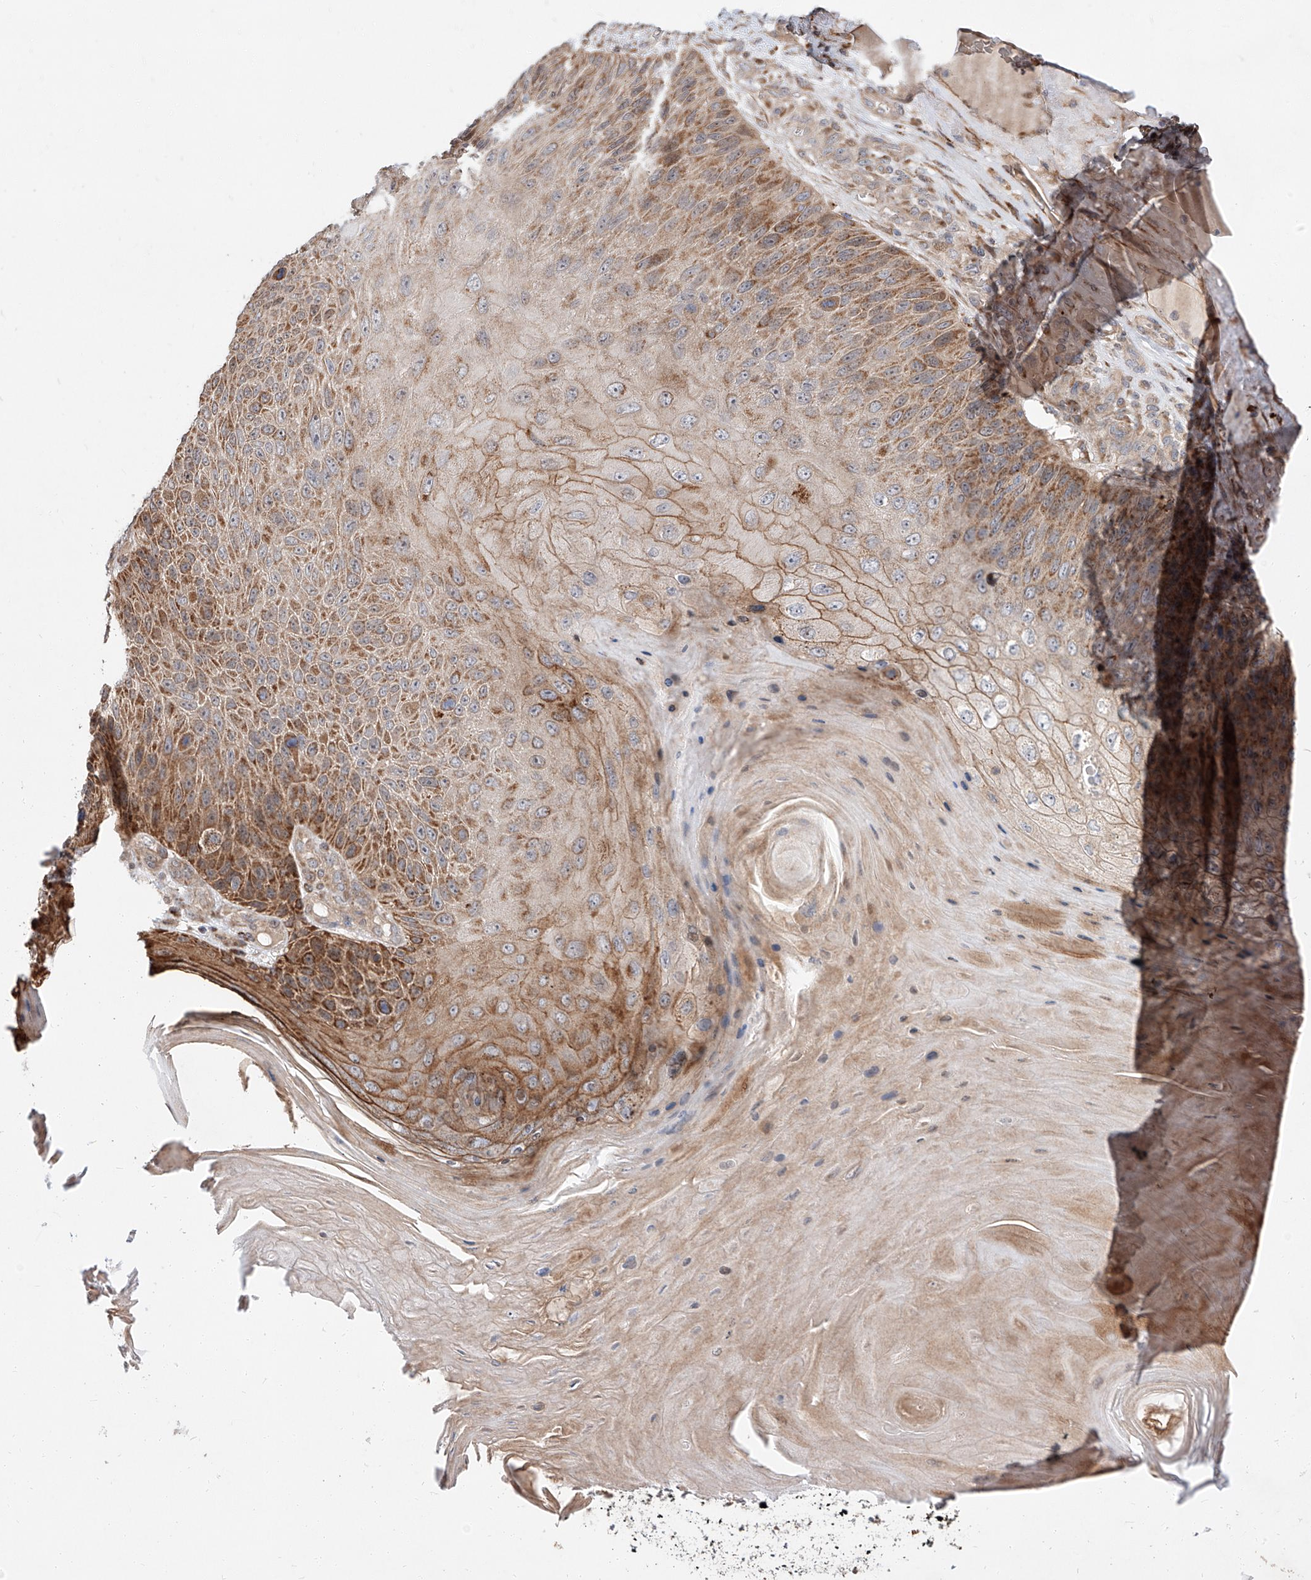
{"staining": {"intensity": "strong", "quantity": "25%-75%", "location": "cytoplasmic/membranous"}, "tissue": "skin cancer", "cell_type": "Tumor cells", "image_type": "cancer", "snomed": [{"axis": "morphology", "description": "Squamous cell carcinoma, NOS"}, {"axis": "topography", "description": "Skin"}], "caption": "Immunohistochemistry (IHC) of human skin cancer (squamous cell carcinoma) displays high levels of strong cytoplasmic/membranous positivity in approximately 25%-75% of tumor cells. The staining is performed using DAB (3,3'-diaminobenzidine) brown chromogen to label protein expression. The nuclei are counter-stained blue using hematoxylin.", "gene": "DIRAS3", "patient": {"sex": "female", "age": 88}}